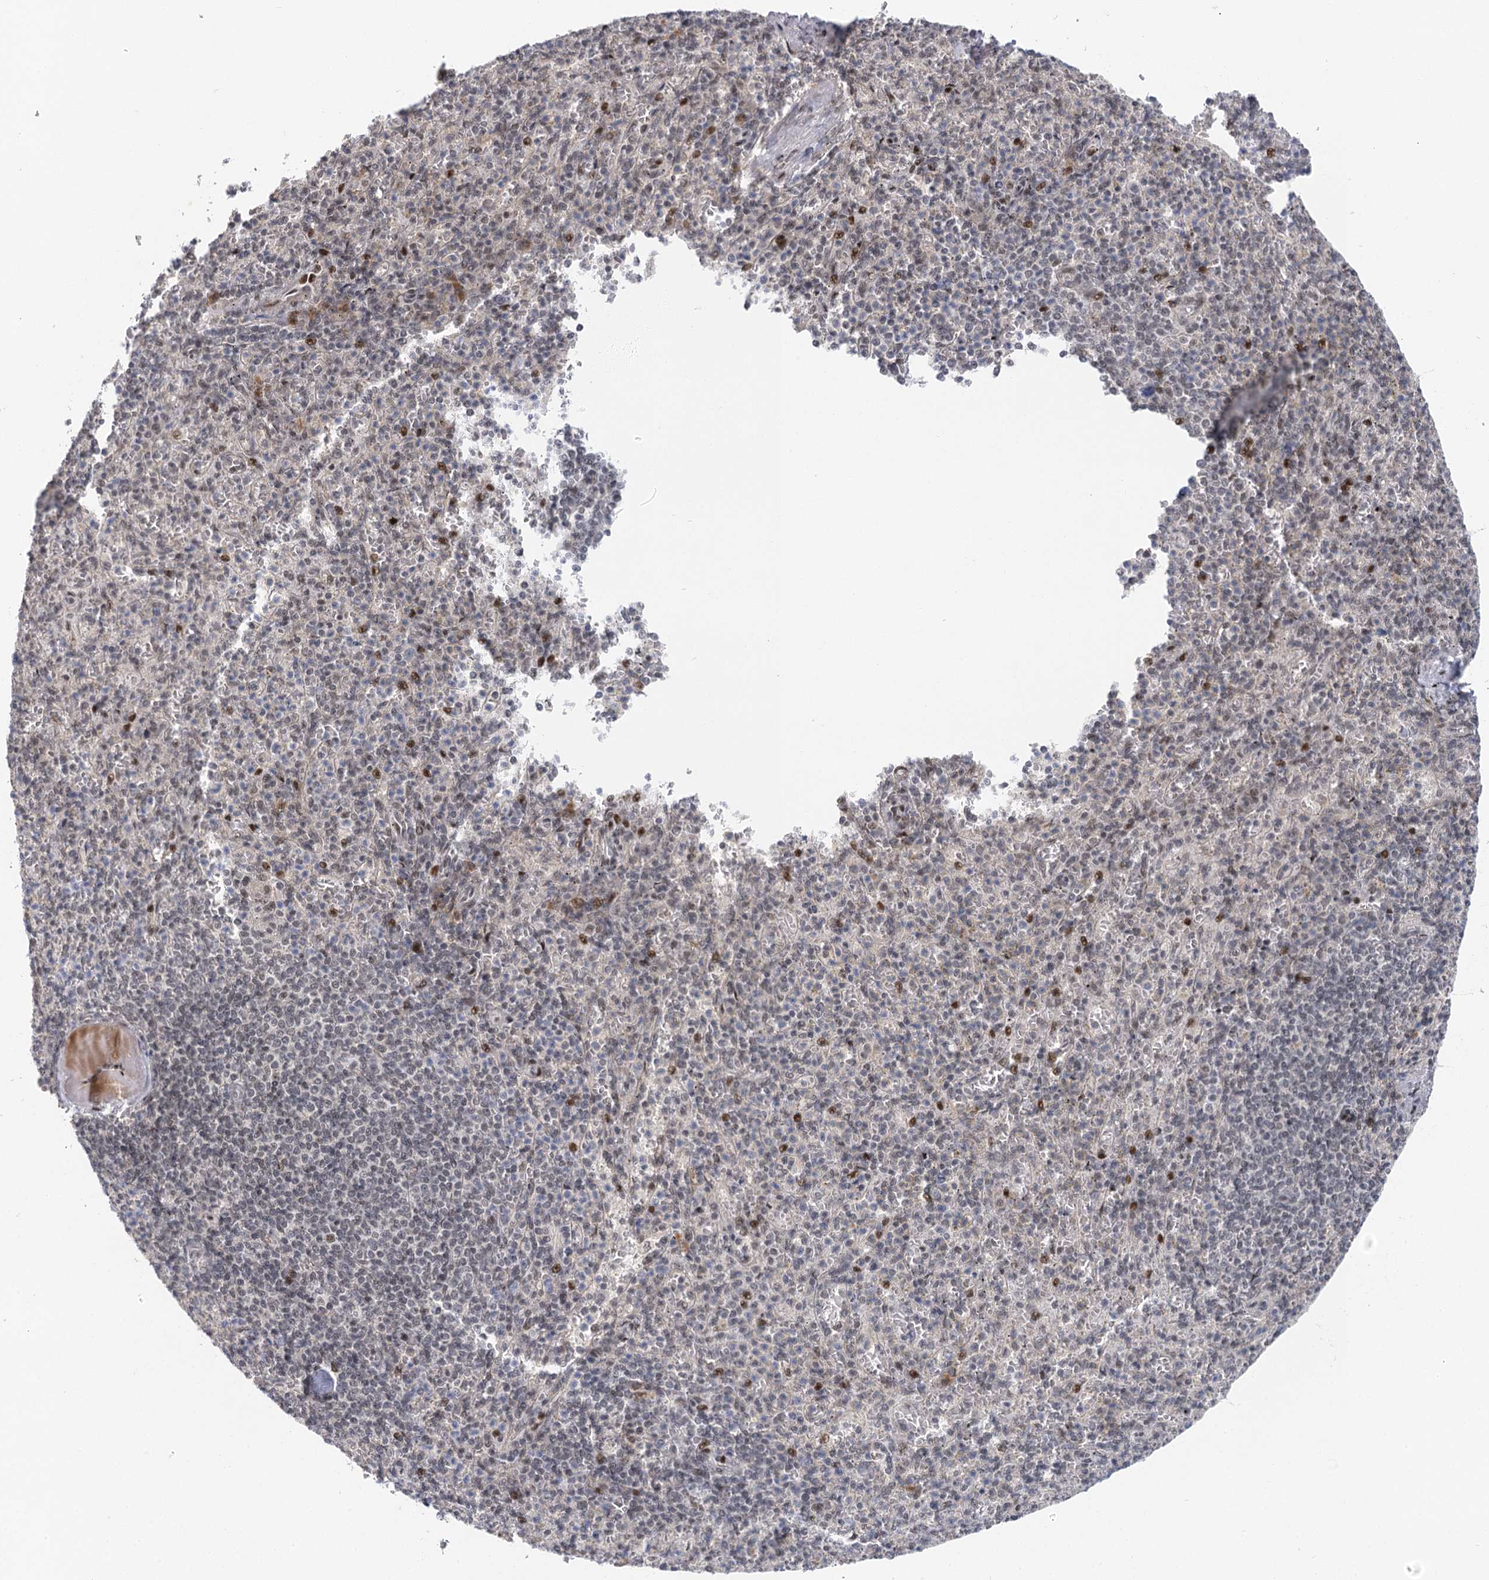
{"staining": {"intensity": "negative", "quantity": "none", "location": "none"}, "tissue": "spleen", "cell_type": "Cells in red pulp", "image_type": "normal", "snomed": [{"axis": "morphology", "description": "Normal tissue, NOS"}, {"axis": "topography", "description": "Spleen"}], "caption": "Spleen was stained to show a protein in brown. There is no significant expression in cells in red pulp.", "gene": "IL11RA", "patient": {"sex": "female", "age": 74}}